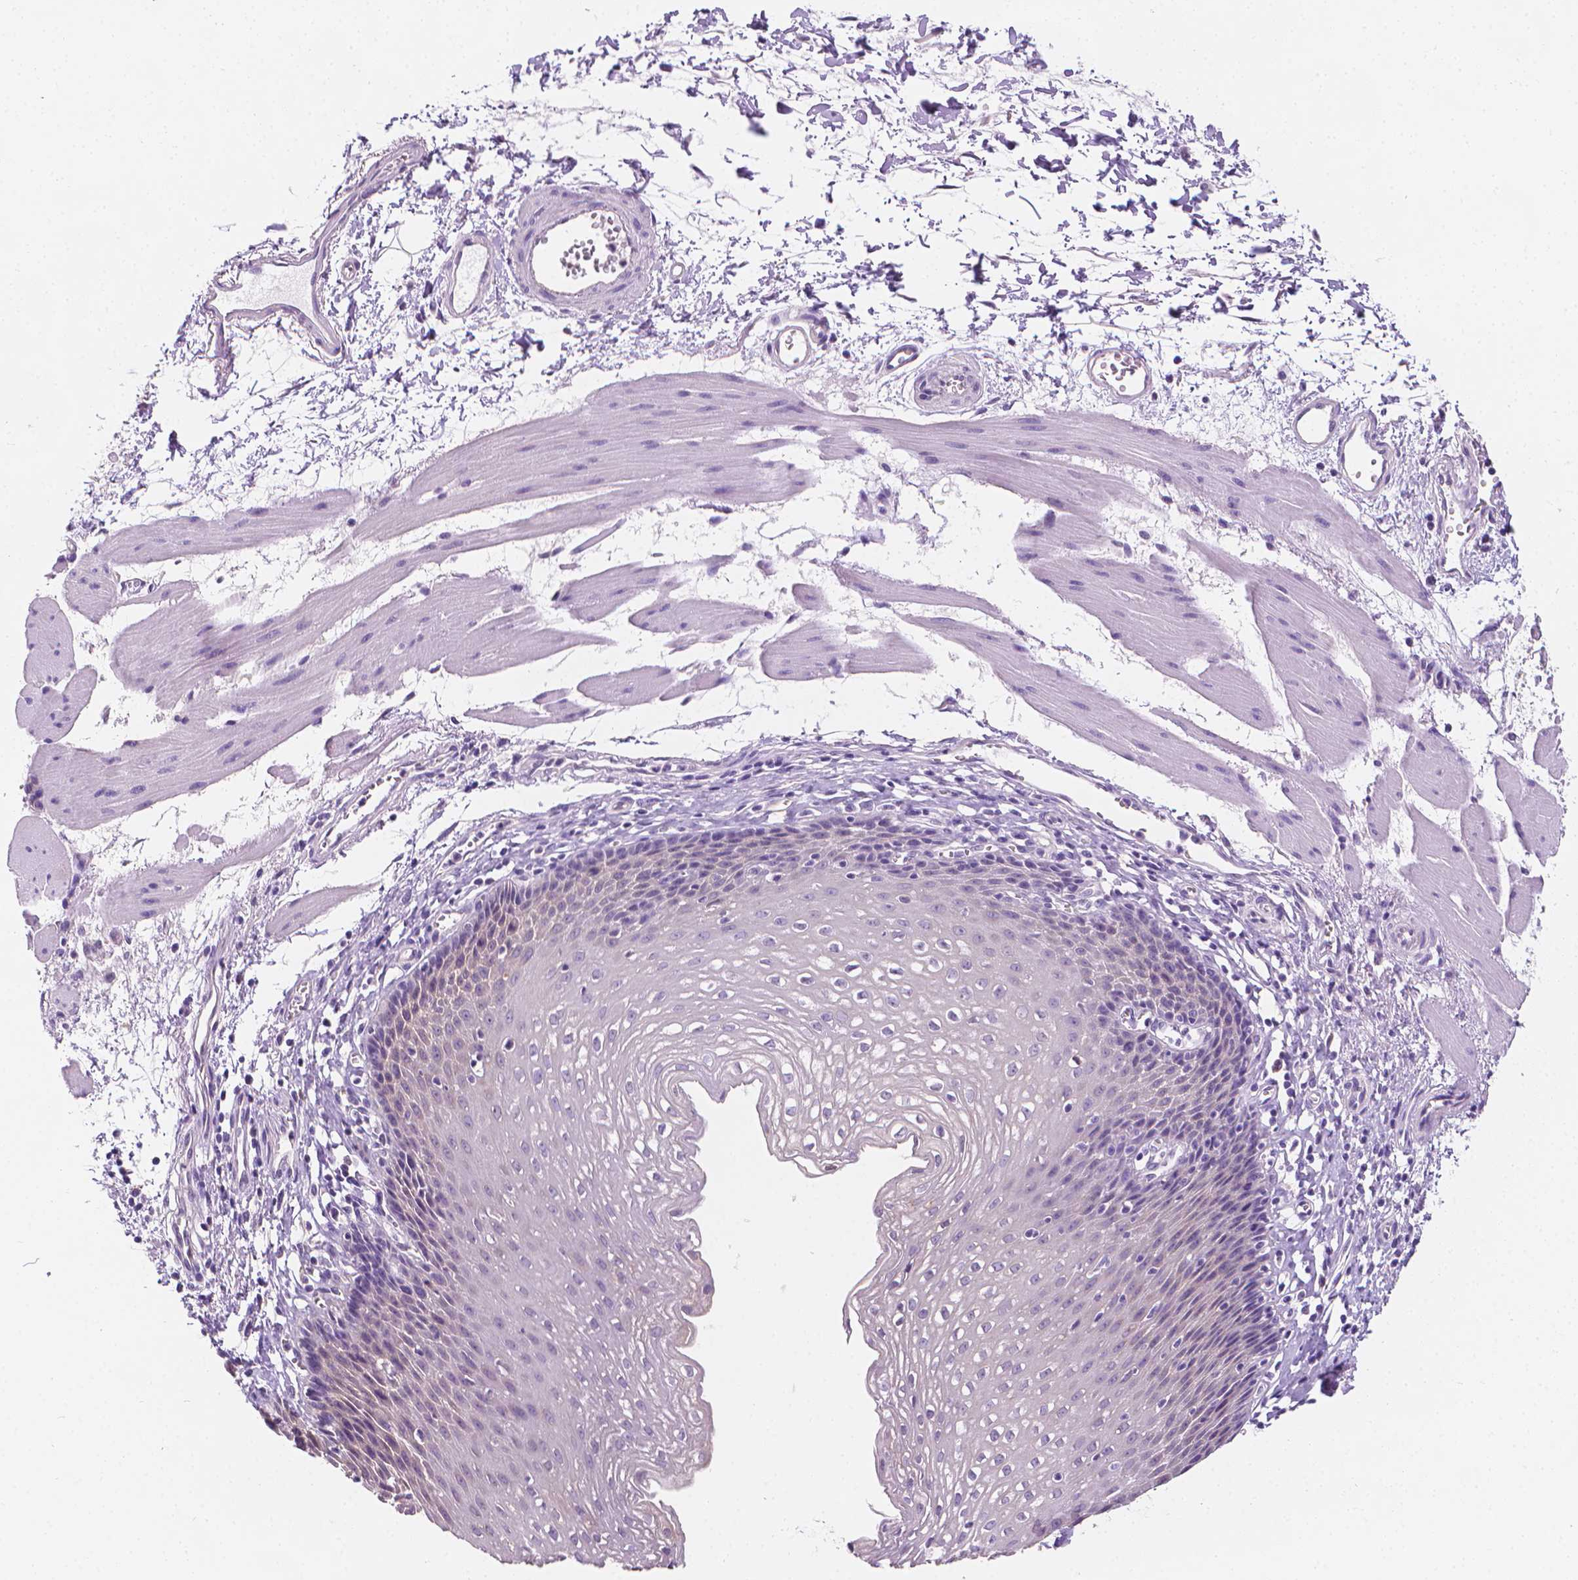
{"staining": {"intensity": "weak", "quantity": "<25%", "location": "cytoplasmic/membranous"}, "tissue": "esophagus", "cell_type": "Squamous epithelial cells", "image_type": "normal", "snomed": [{"axis": "morphology", "description": "Normal tissue, NOS"}, {"axis": "topography", "description": "Esophagus"}], "caption": "DAB immunohistochemical staining of benign human esophagus exhibits no significant positivity in squamous epithelial cells.", "gene": "FASN", "patient": {"sex": "female", "age": 64}}